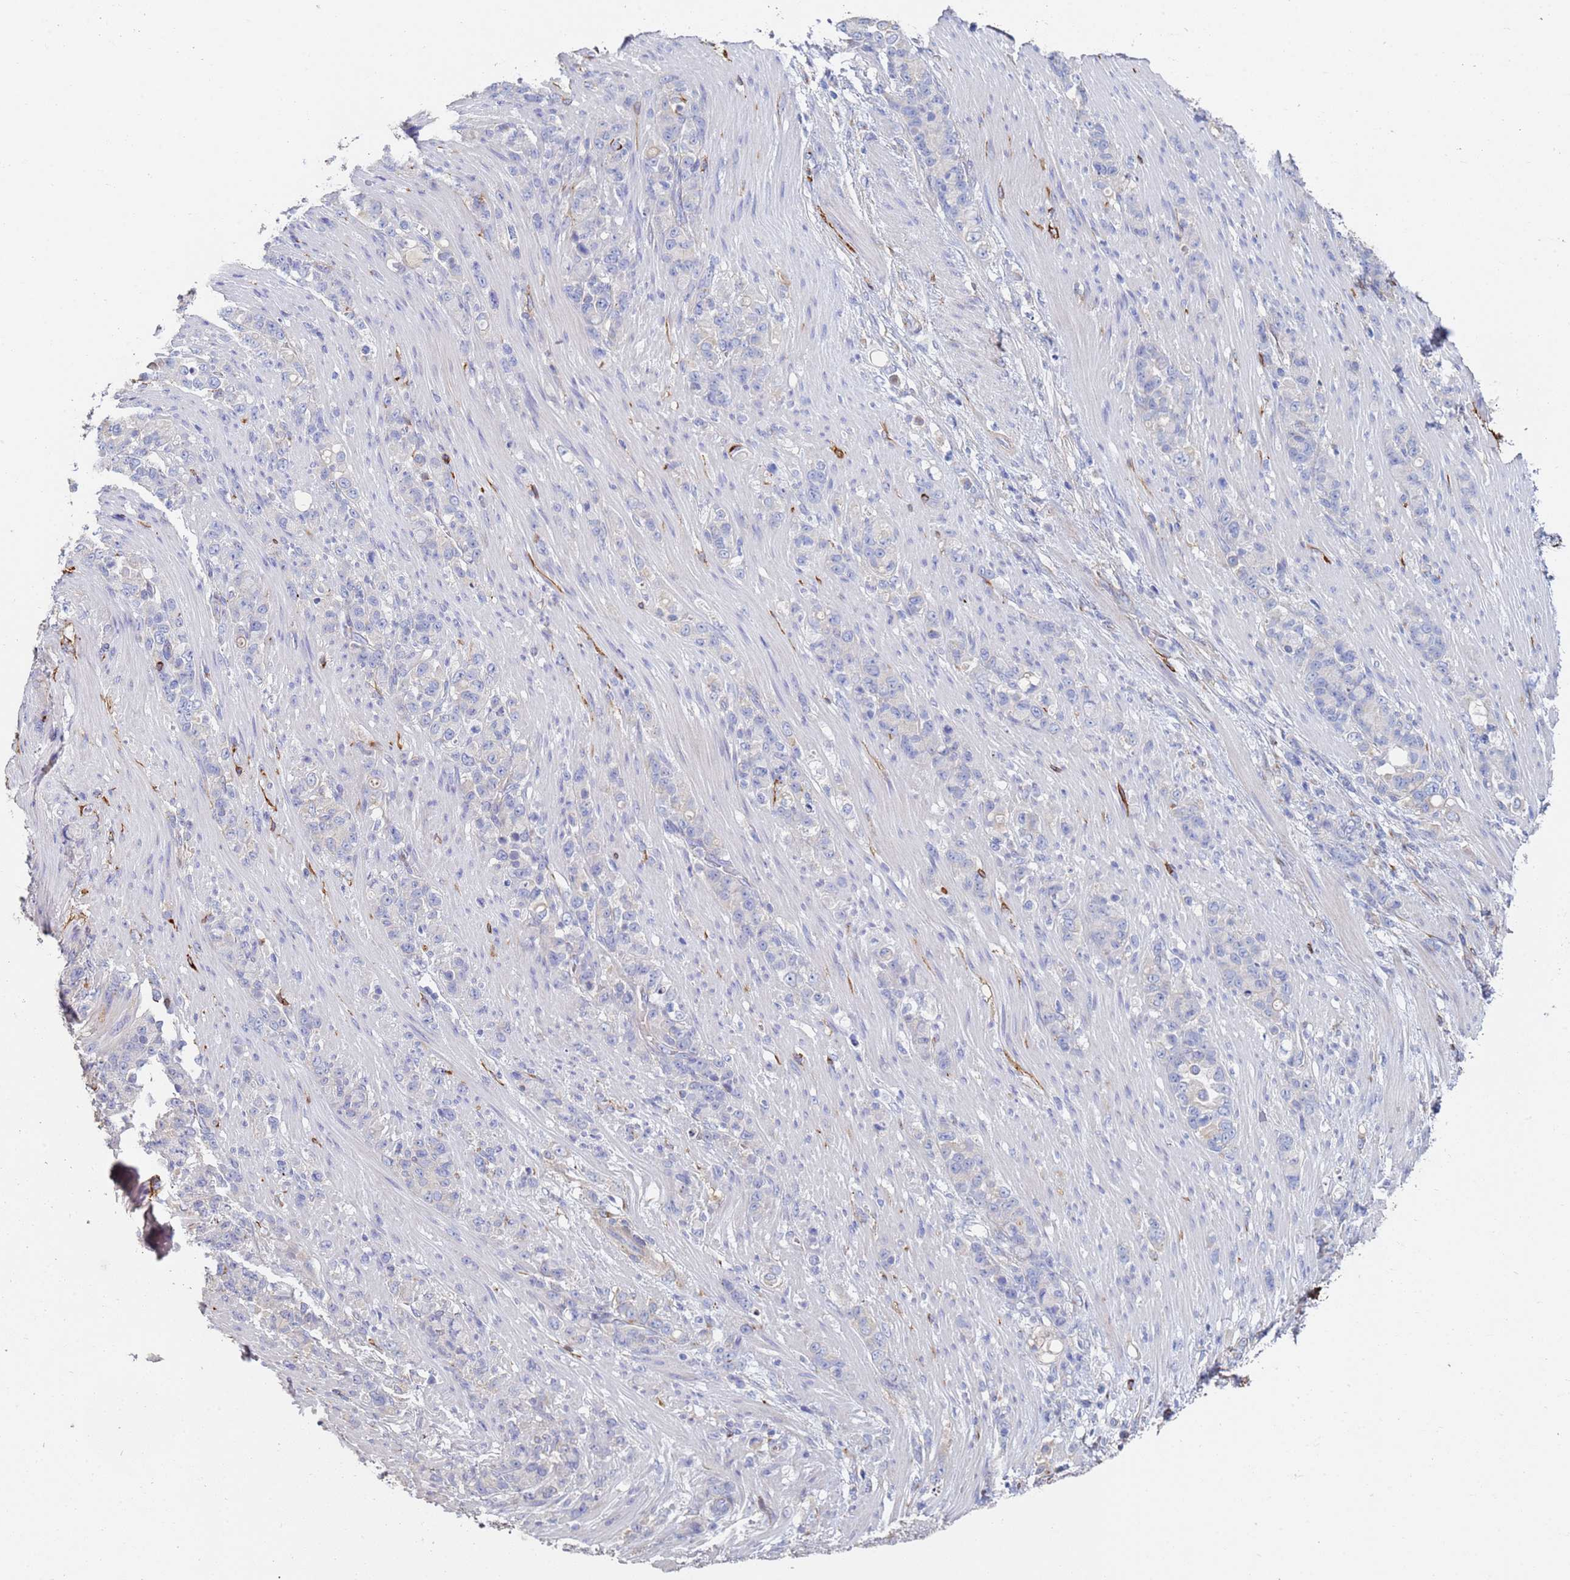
{"staining": {"intensity": "negative", "quantity": "none", "location": "none"}, "tissue": "stomach cancer", "cell_type": "Tumor cells", "image_type": "cancer", "snomed": [{"axis": "morphology", "description": "Normal tissue, NOS"}, {"axis": "morphology", "description": "Adenocarcinoma, NOS"}, {"axis": "topography", "description": "Stomach"}], "caption": "Immunohistochemical staining of stomach cancer demonstrates no significant positivity in tumor cells.", "gene": "ABCA8", "patient": {"sex": "female", "age": 79}}